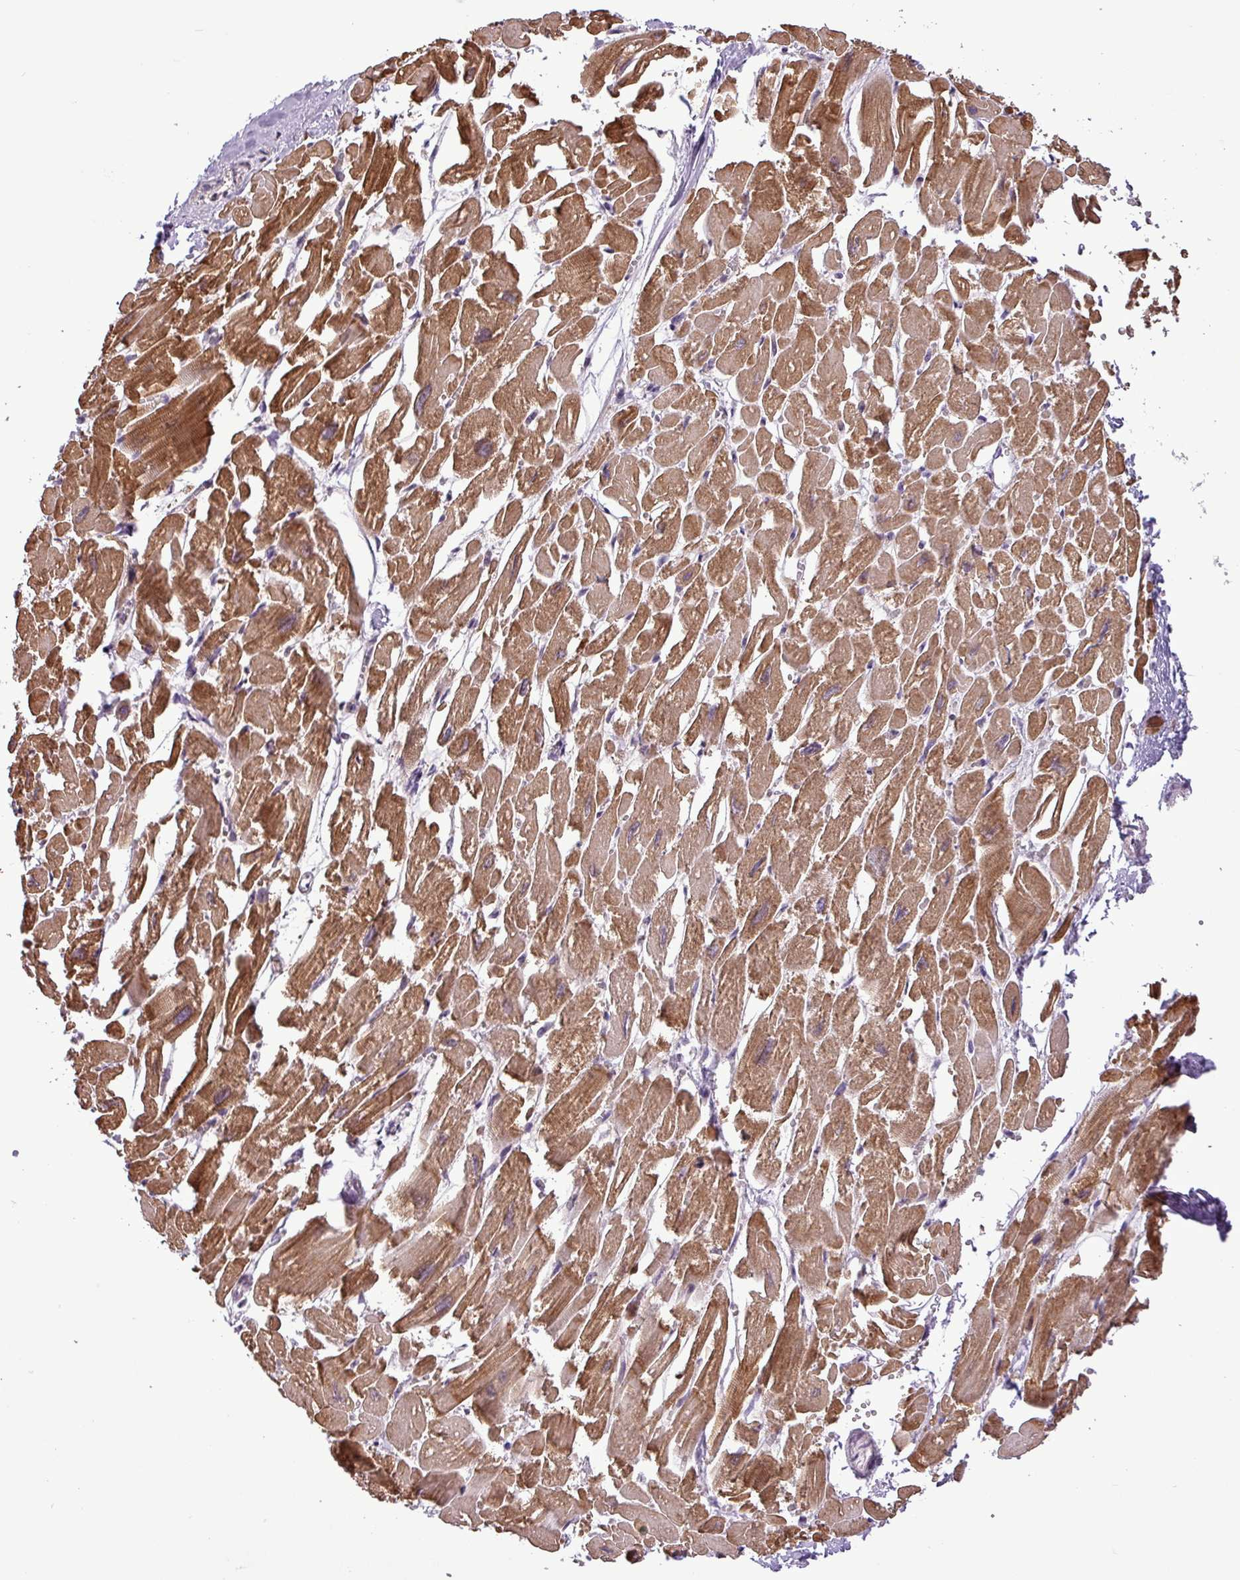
{"staining": {"intensity": "moderate", "quantity": ">75%", "location": "cytoplasmic/membranous"}, "tissue": "heart muscle", "cell_type": "Cardiomyocytes", "image_type": "normal", "snomed": [{"axis": "morphology", "description": "Normal tissue, NOS"}, {"axis": "topography", "description": "Heart"}], "caption": "Immunohistochemical staining of benign heart muscle exhibits medium levels of moderate cytoplasmic/membranous positivity in about >75% of cardiomyocytes.", "gene": "MFHAS1", "patient": {"sex": "male", "age": 54}}